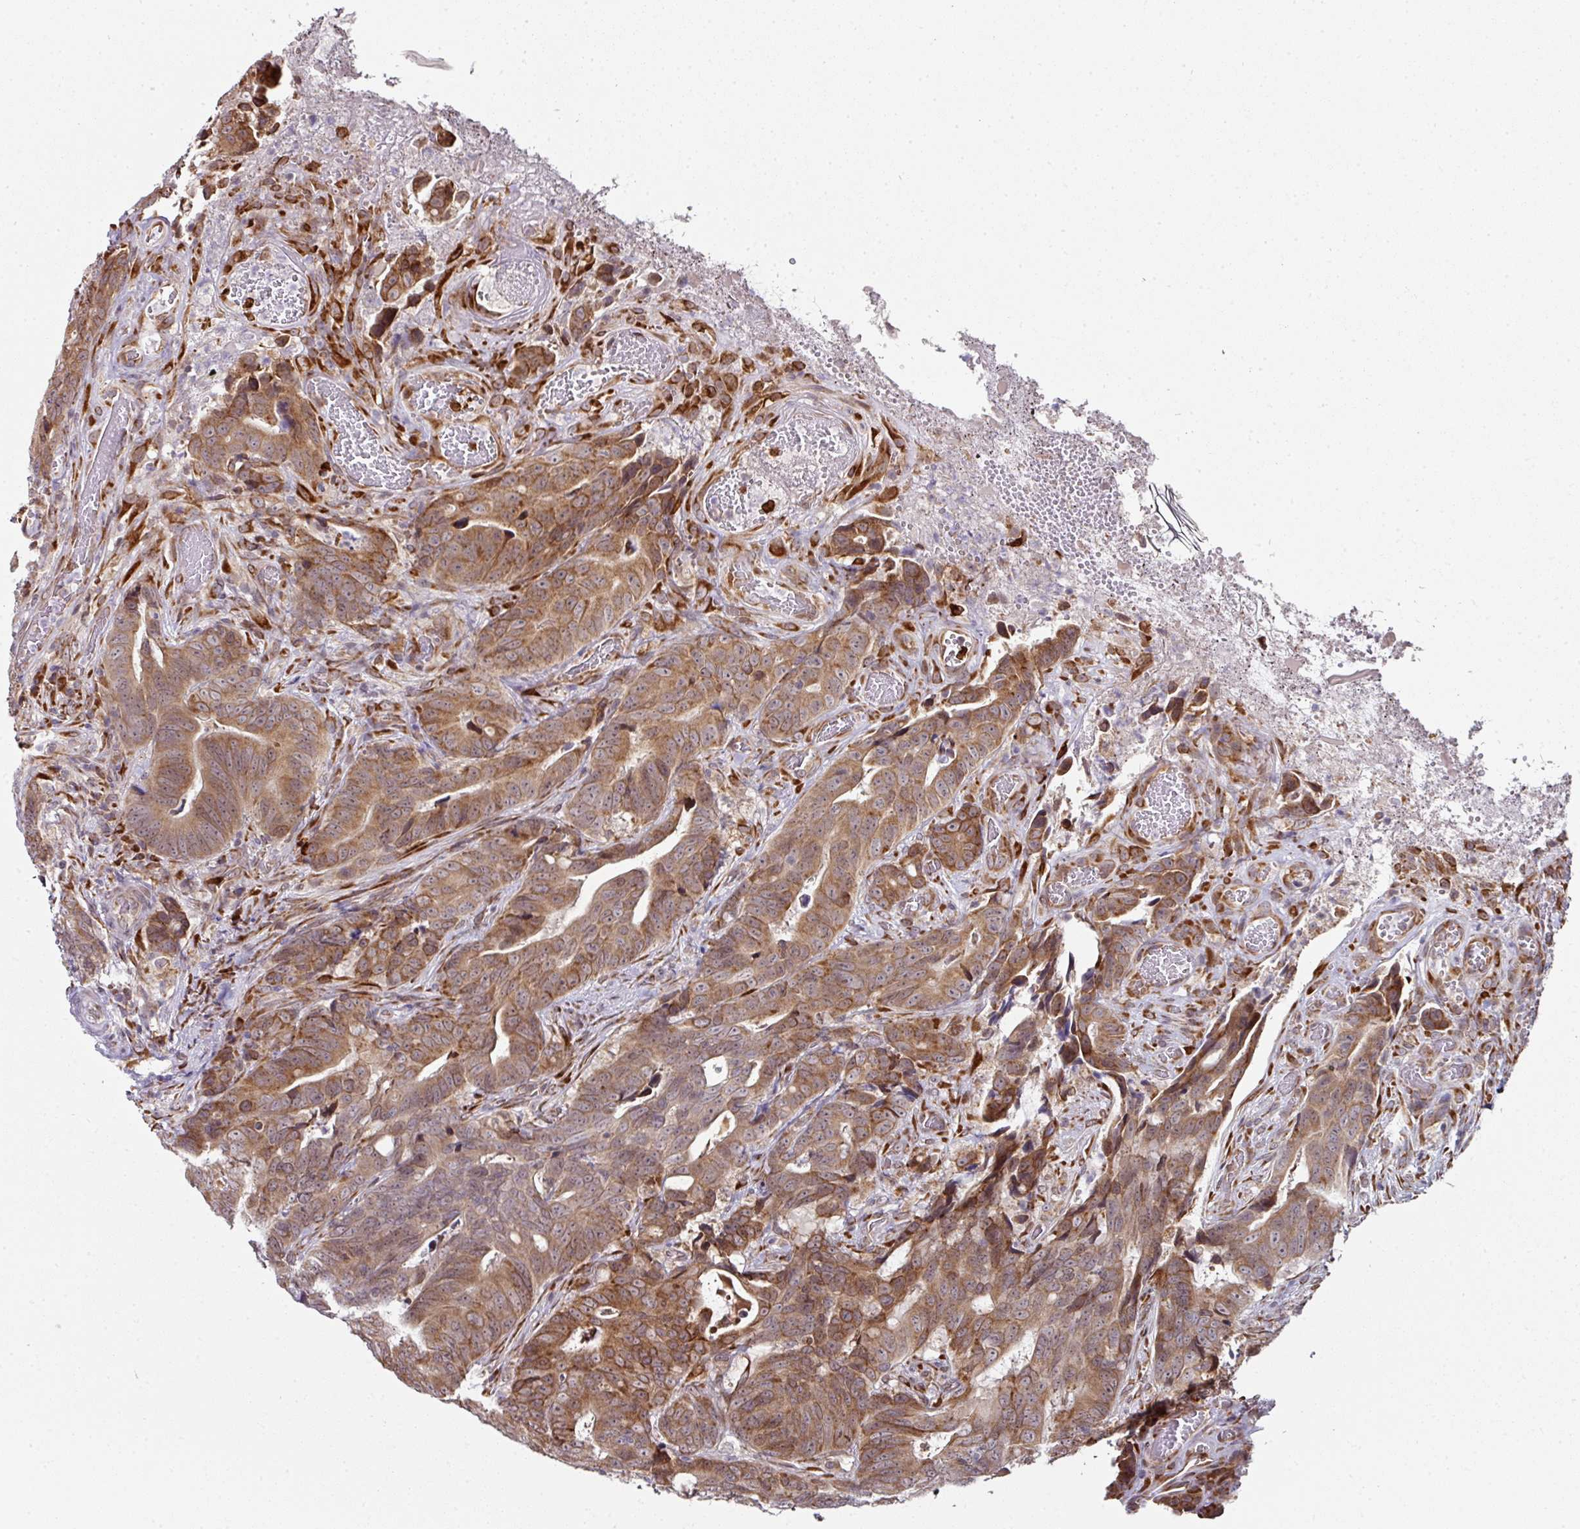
{"staining": {"intensity": "moderate", "quantity": ">75%", "location": "cytoplasmic/membranous"}, "tissue": "colorectal cancer", "cell_type": "Tumor cells", "image_type": "cancer", "snomed": [{"axis": "morphology", "description": "Adenocarcinoma, NOS"}, {"axis": "topography", "description": "Colon"}], "caption": "Colorectal adenocarcinoma stained with a protein marker reveals moderate staining in tumor cells.", "gene": "APOLD1", "patient": {"sex": "female", "age": 82}}